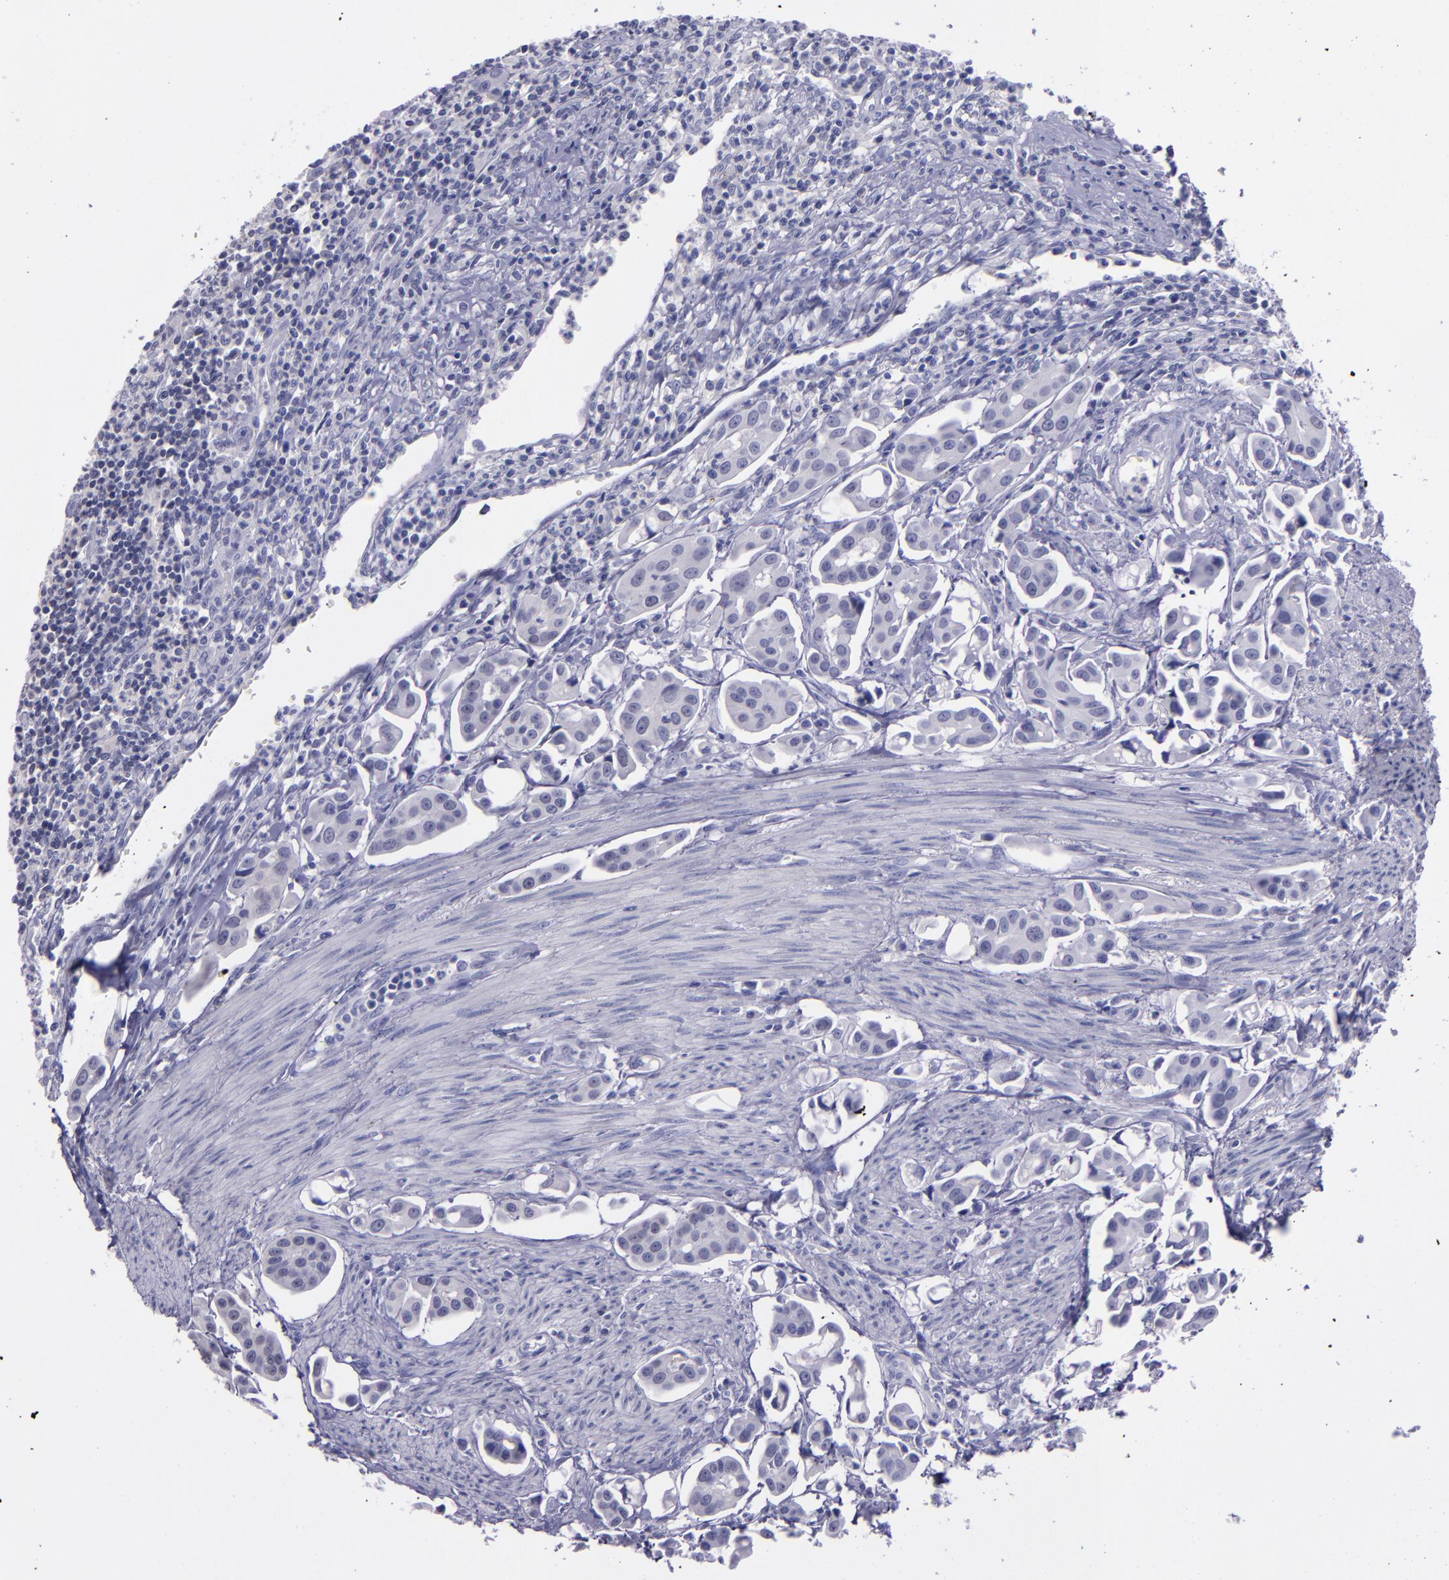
{"staining": {"intensity": "negative", "quantity": "none", "location": "none"}, "tissue": "urothelial cancer", "cell_type": "Tumor cells", "image_type": "cancer", "snomed": [{"axis": "morphology", "description": "Urothelial carcinoma, High grade"}, {"axis": "topography", "description": "Urinary bladder"}], "caption": "IHC image of neoplastic tissue: urothelial cancer stained with DAB (3,3'-diaminobenzidine) exhibits no significant protein staining in tumor cells.", "gene": "SERPINF2", "patient": {"sex": "male", "age": 66}}